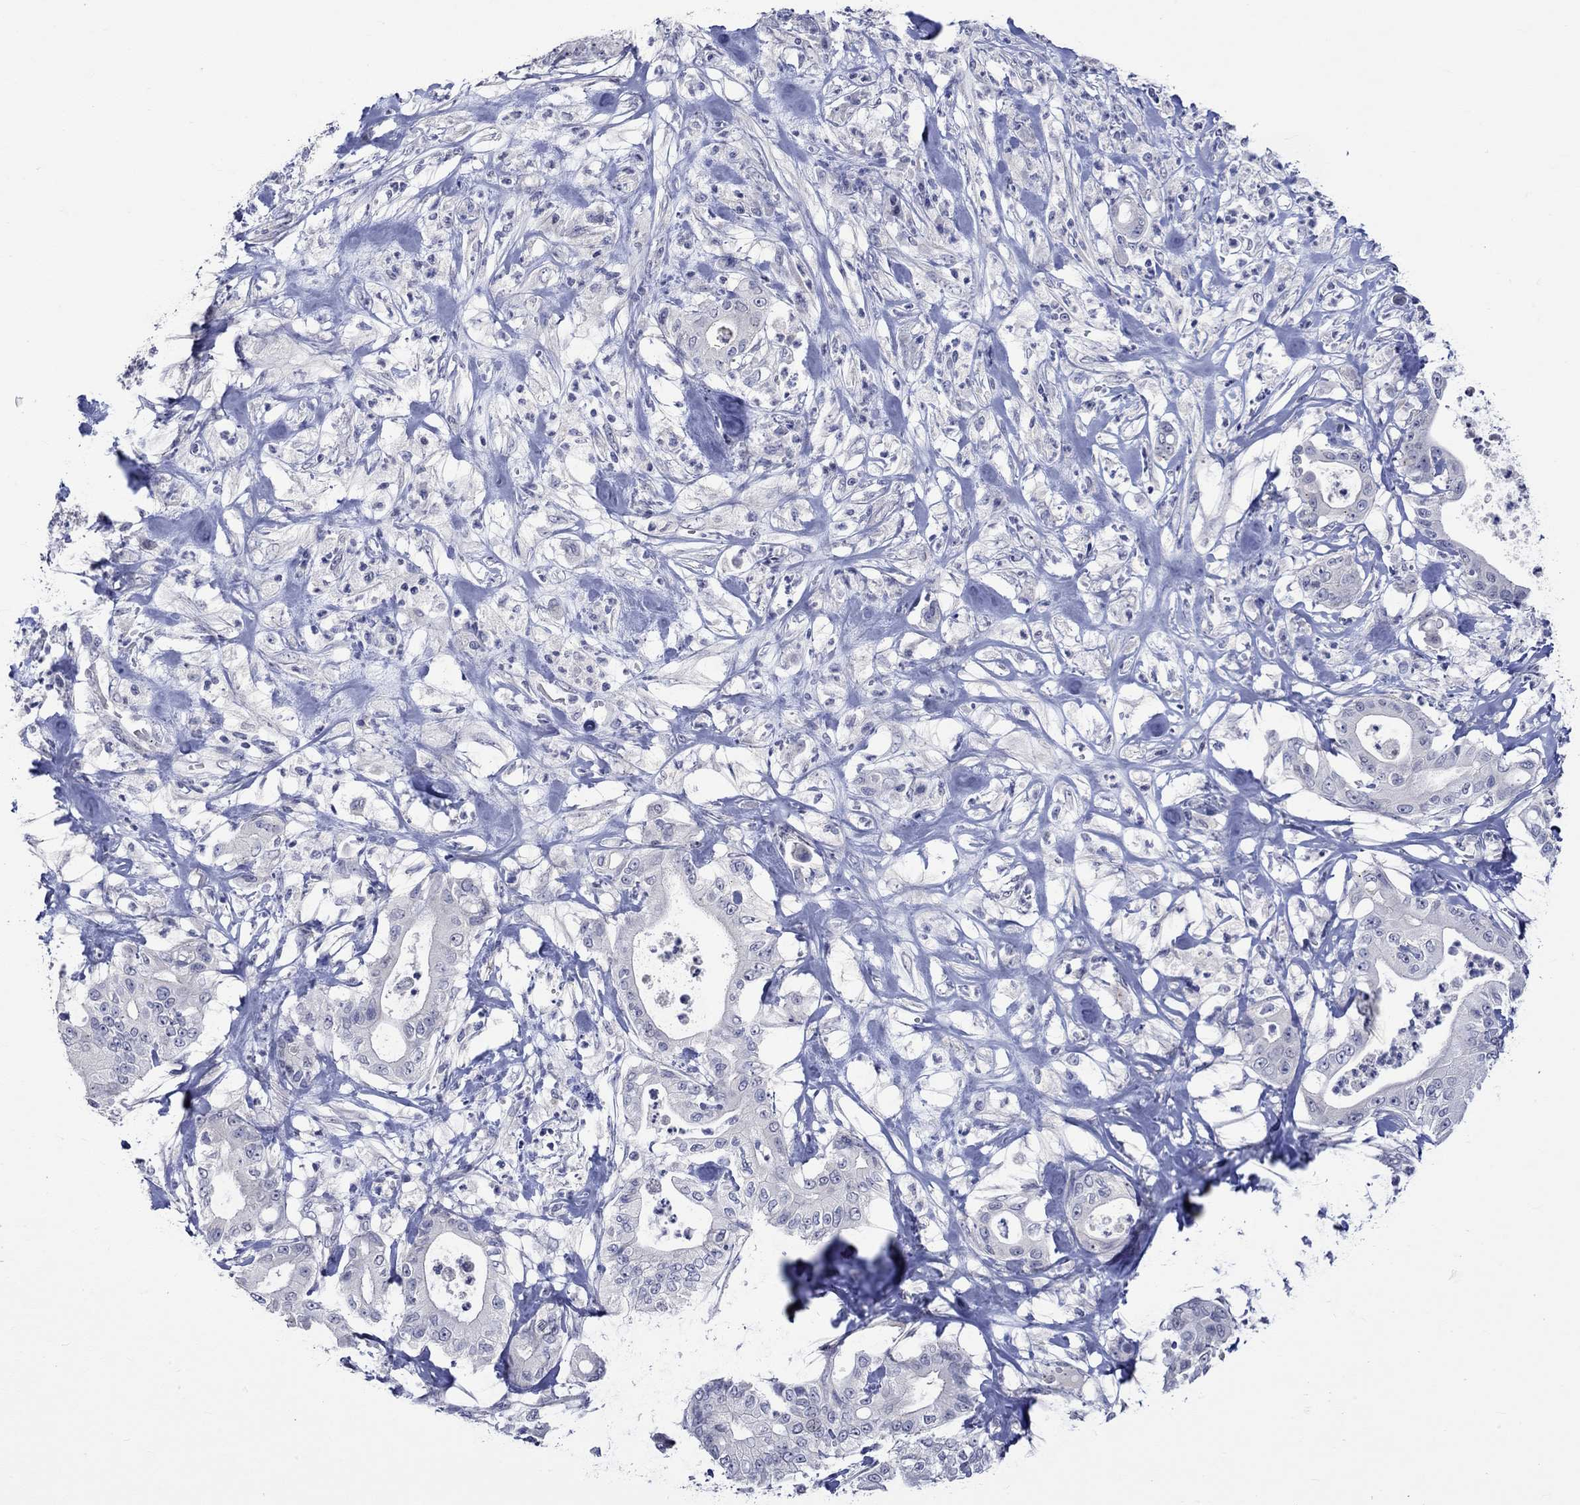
{"staining": {"intensity": "negative", "quantity": "none", "location": "none"}, "tissue": "pancreatic cancer", "cell_type": "Tumor cells", "image_type": "cancer", "snomed": [{"axis": "morphology", "description": "Adenocarcinoma, NOS"}, {"axis": "topography", "description": "Pancreas"}], "caption": "The histopathology image reveals no significant staining in tumor cells of pancreatic cancer.", "gene": "CRYAB", "patient": {"sex": "male", "age": 71}}